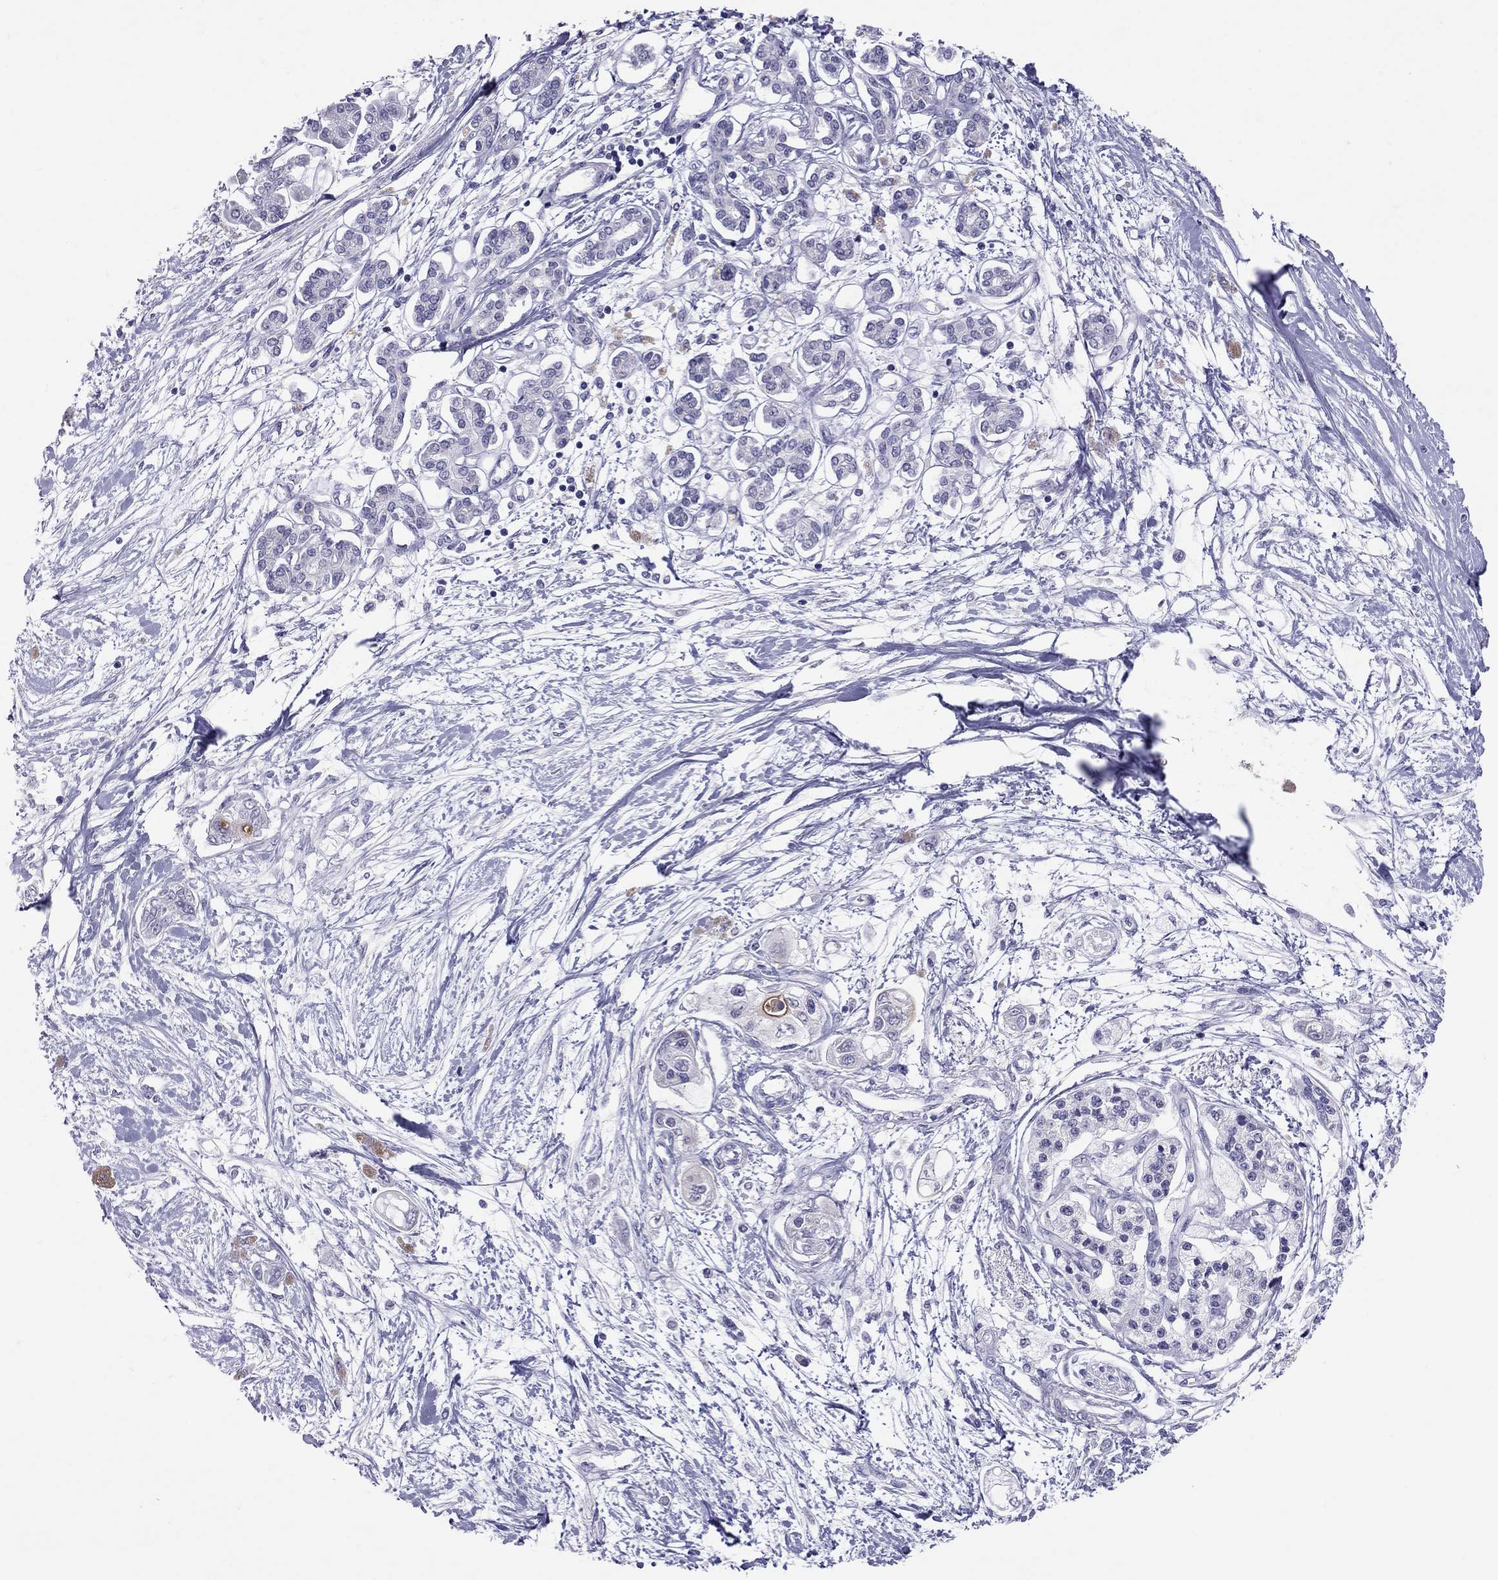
{"staining": {"intensity": "moderate", "quantity": "<25%", "location": "cytoplasmic/membranous"}, "tissue": "pancreatic cancer", "cell_type": "Tumor cells", "image_type": "cancer", "snomed": [{"axis": "morphology", "description": "Adenocarcinoma, NOS"}, {"axis": "topography", "description": "Pancreas"}], "caption": "A brown stain highlights moderate cytoplasmic/membranous staining of a protein in pancreatic cancer tumor cells. (Brightfield microscopy of DAB IHC at high magnification).", "gene": "MUC16", "patient": {"sex": "female", "age": 77}}